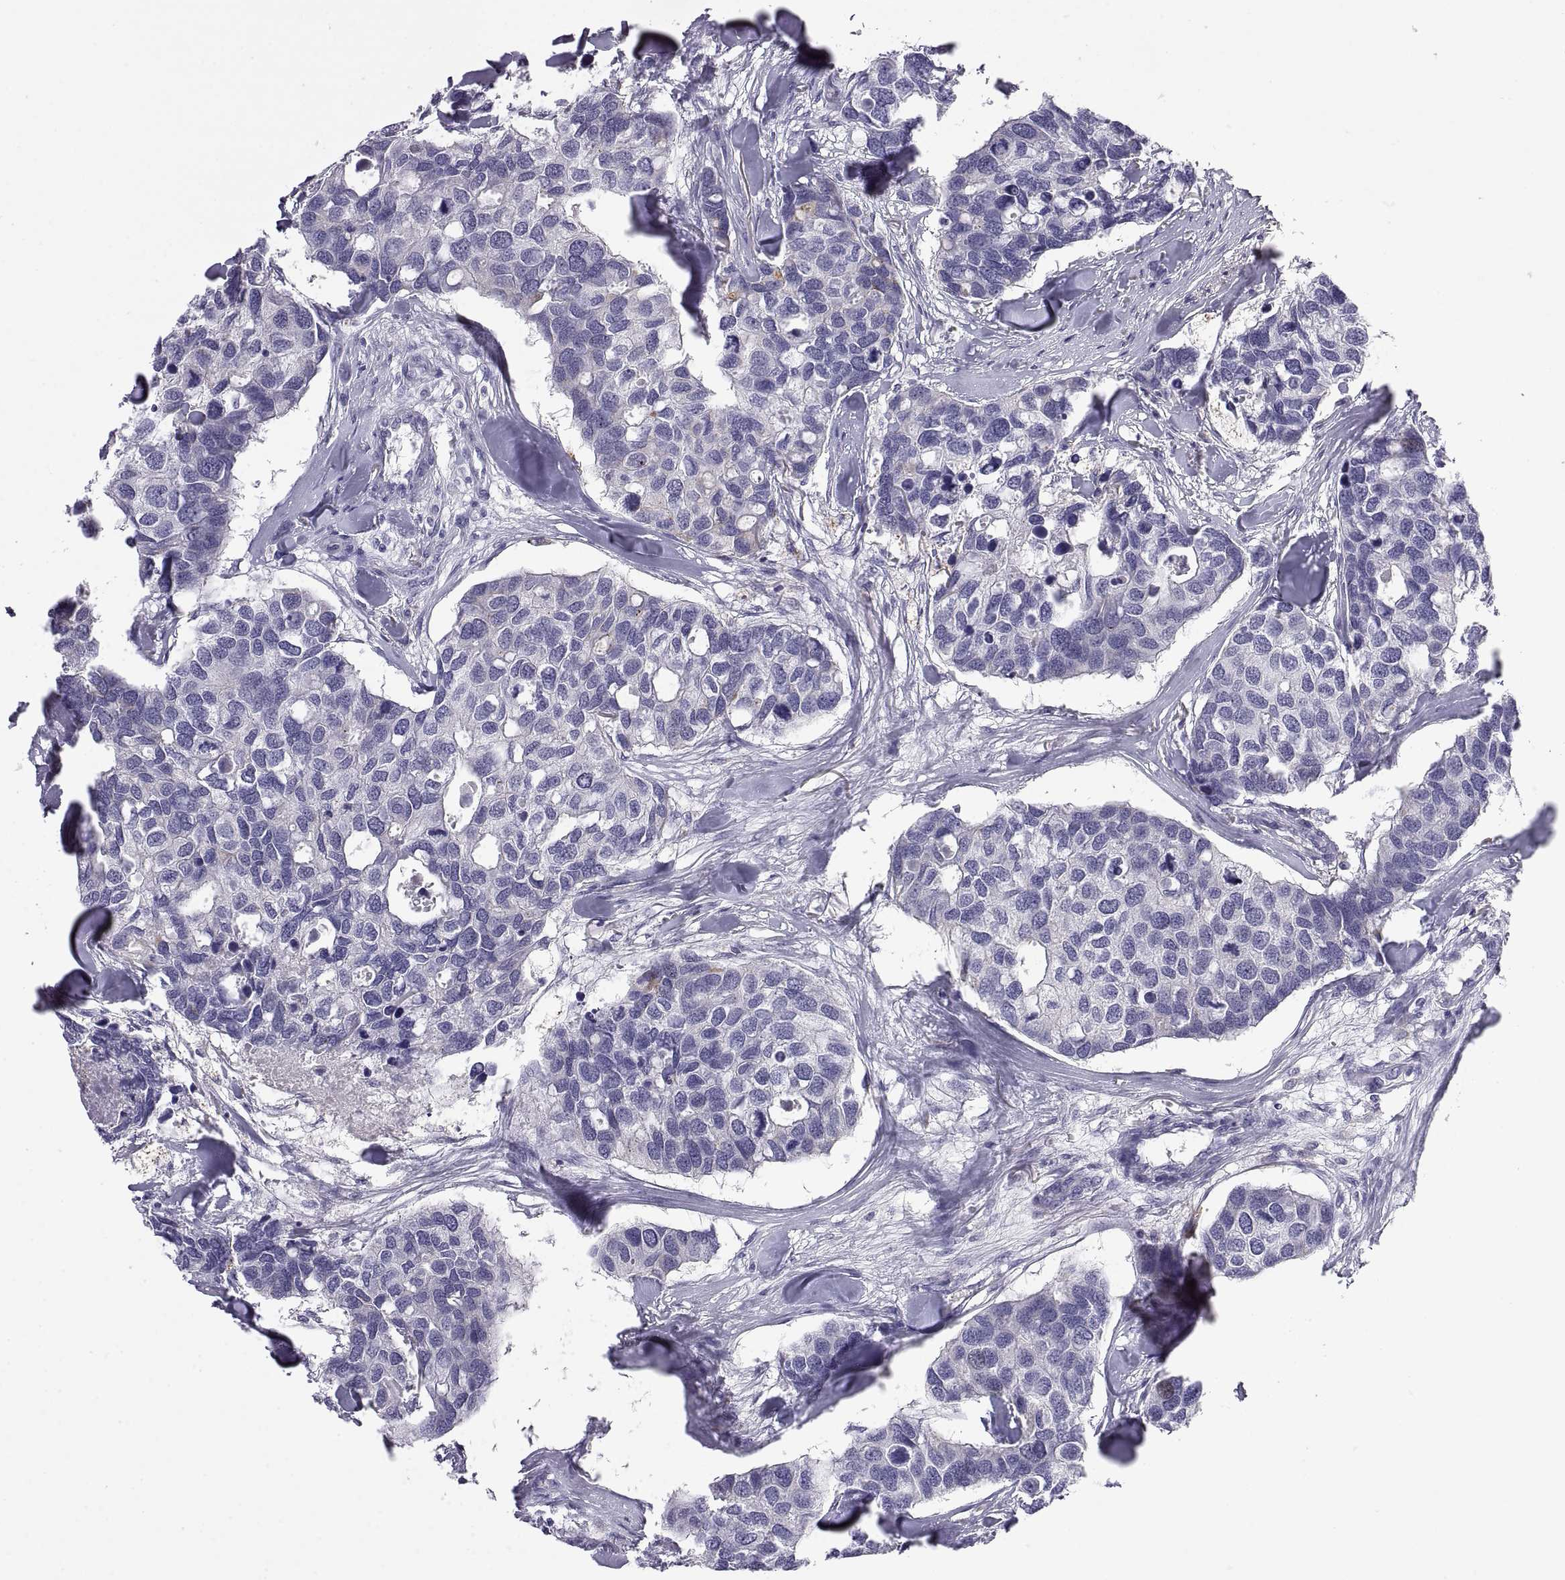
{"staining": {"intensity": "negative", "quantity": "none", "location": "none"}, "tissue": "breast cancer", "cell_type": "Tumor cells", "image_type": "cancer", "snomed": [{"axis": "morphology", "description": "Duct carcinoma"}, {"axis": "topography", "description": "Breast"}], "caption": "An IHC image of breast infiltrating ductal carcinoma is shown. There is no staining in tumor cells of breast infiltrating ductal carcinoma.", "gene": "RGS19", "patient": {"sex": "female", "age": 83}}